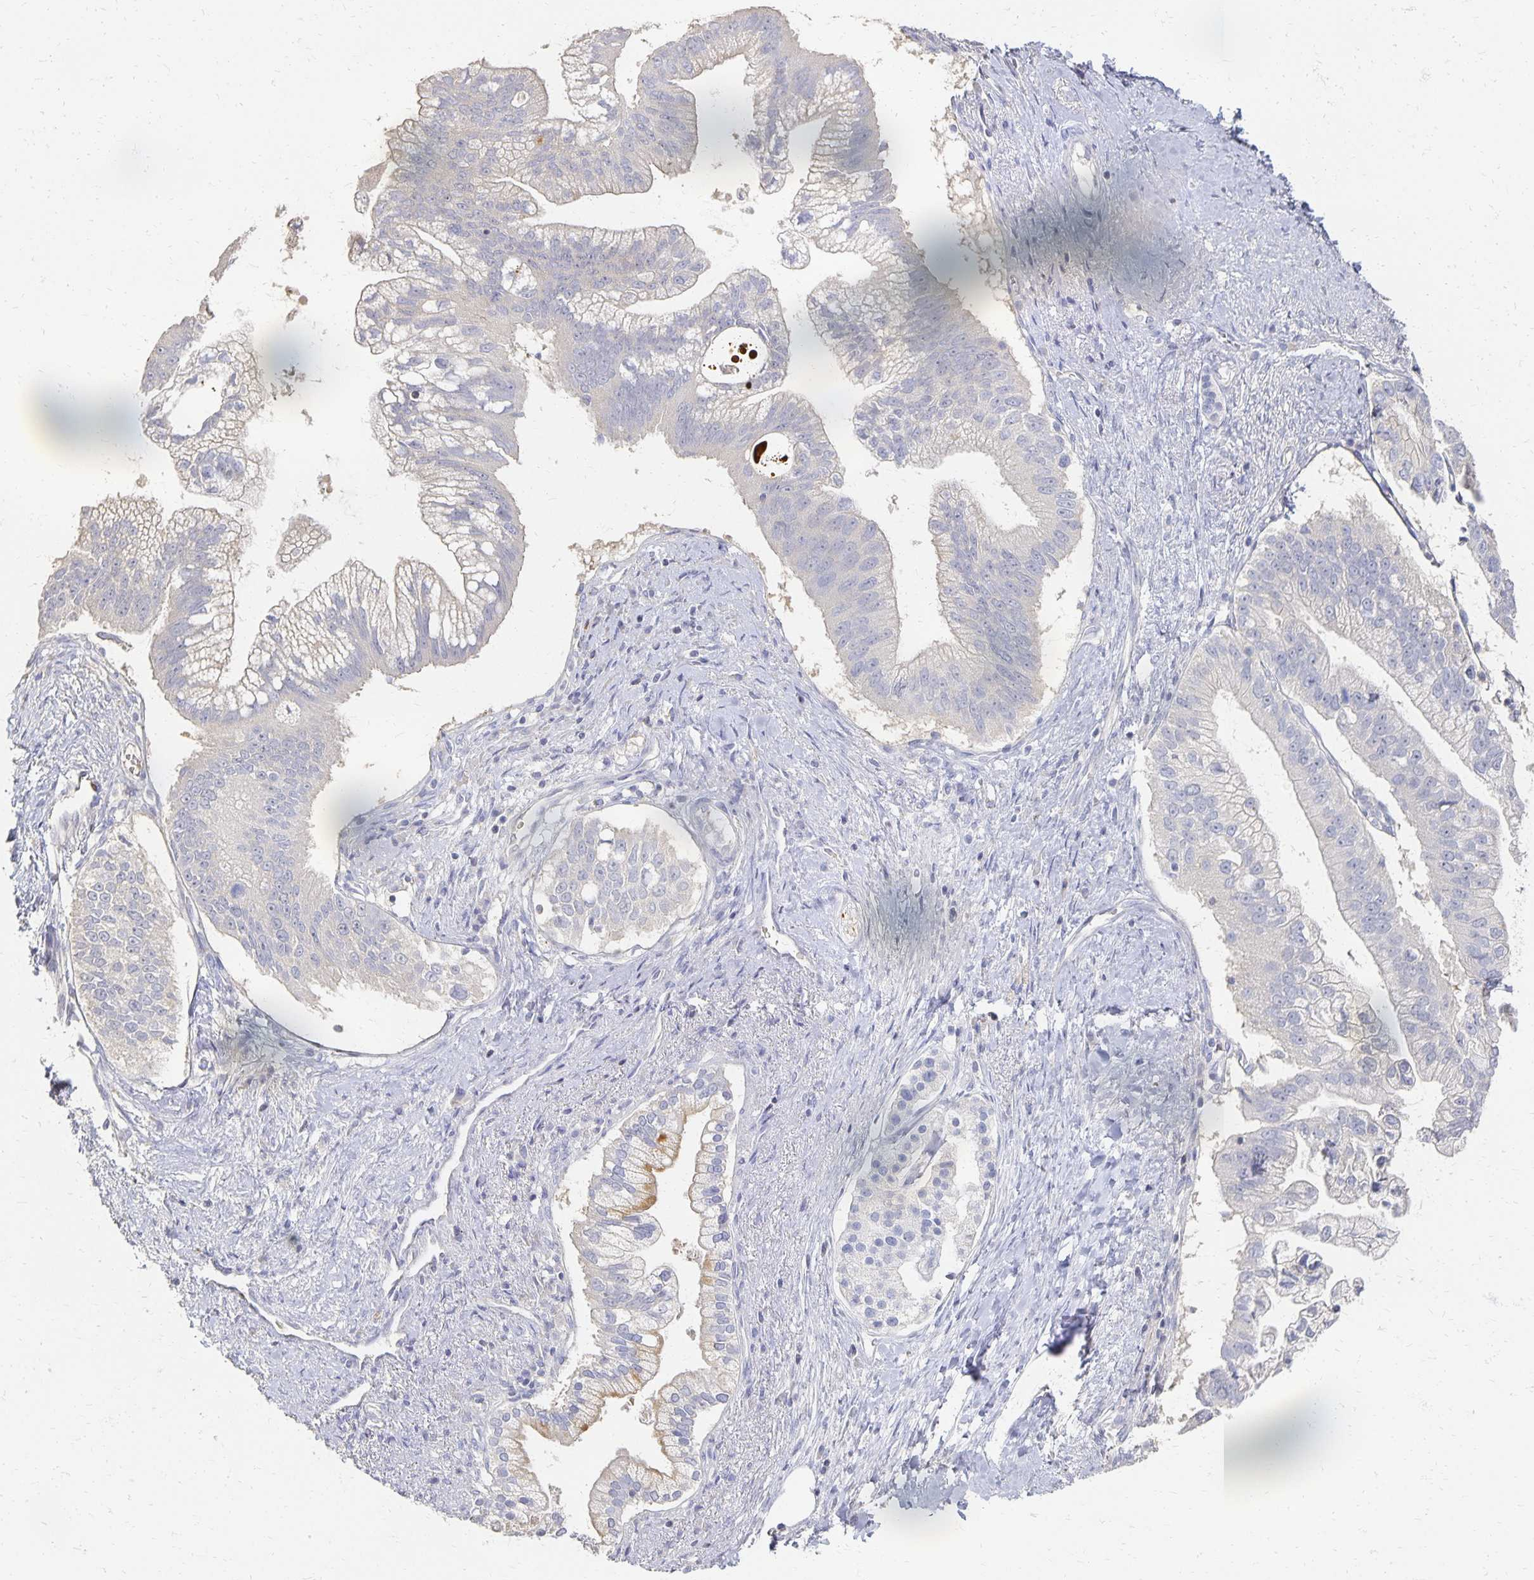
{"staining": {"intensity": "negative", "quantity": "none", "location": "none"}, "tissue": "pancreatic cancer", "cell_type": "Tumor cells", "image_type": "cancer", "snomed": [{"axis": "morphology", "description": "Adenocarcinoma, NOS"}, {"axis": "topography", "description": "Pancreas"}], "caption": "DAB (3,3'-diaminobenzidine) immunohistochemical staining of pancreatic adenocarcinoma shows no significant expression in tumor cells.", "gene": "CST6", "patient": {"sex": "male", "age": 70}}